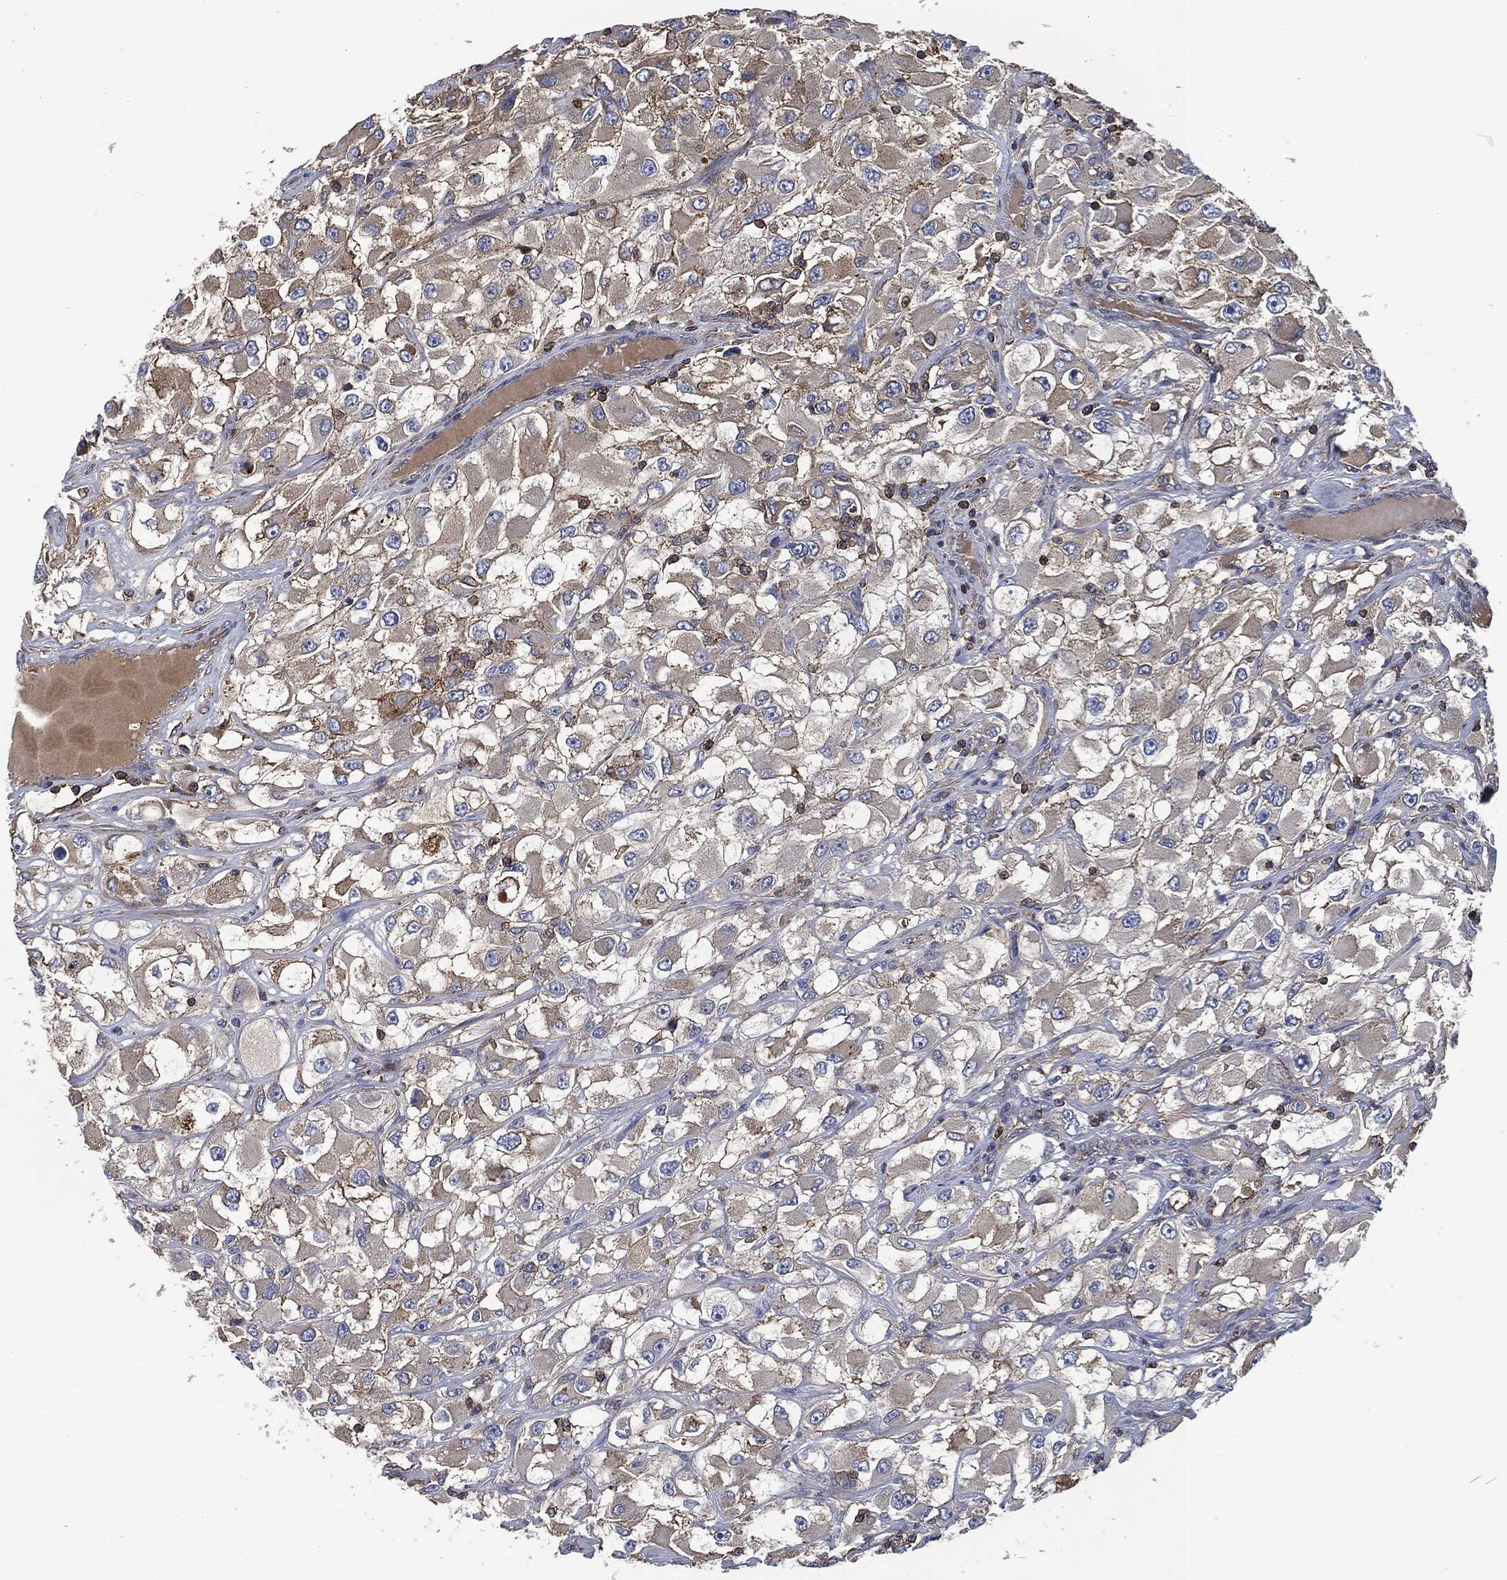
{"staining": {"intensity": "negative", "quantity": "none", "location": "none"}, "tissue": "renal cancer", "cell_type": "Tumor cells", "image_type": "cancer", "snomed": [{"axis": "morphology", "description": "Adenocarcinoma, NOS"}, {"axis": "topography", "description": "Kidney"}], "caption": "Tumor cells are negative for brown protein staining in renal cancer (adenocarcinoma).", "gene": "LGALS9", "patient": {"sex": "female", "age": 52}}